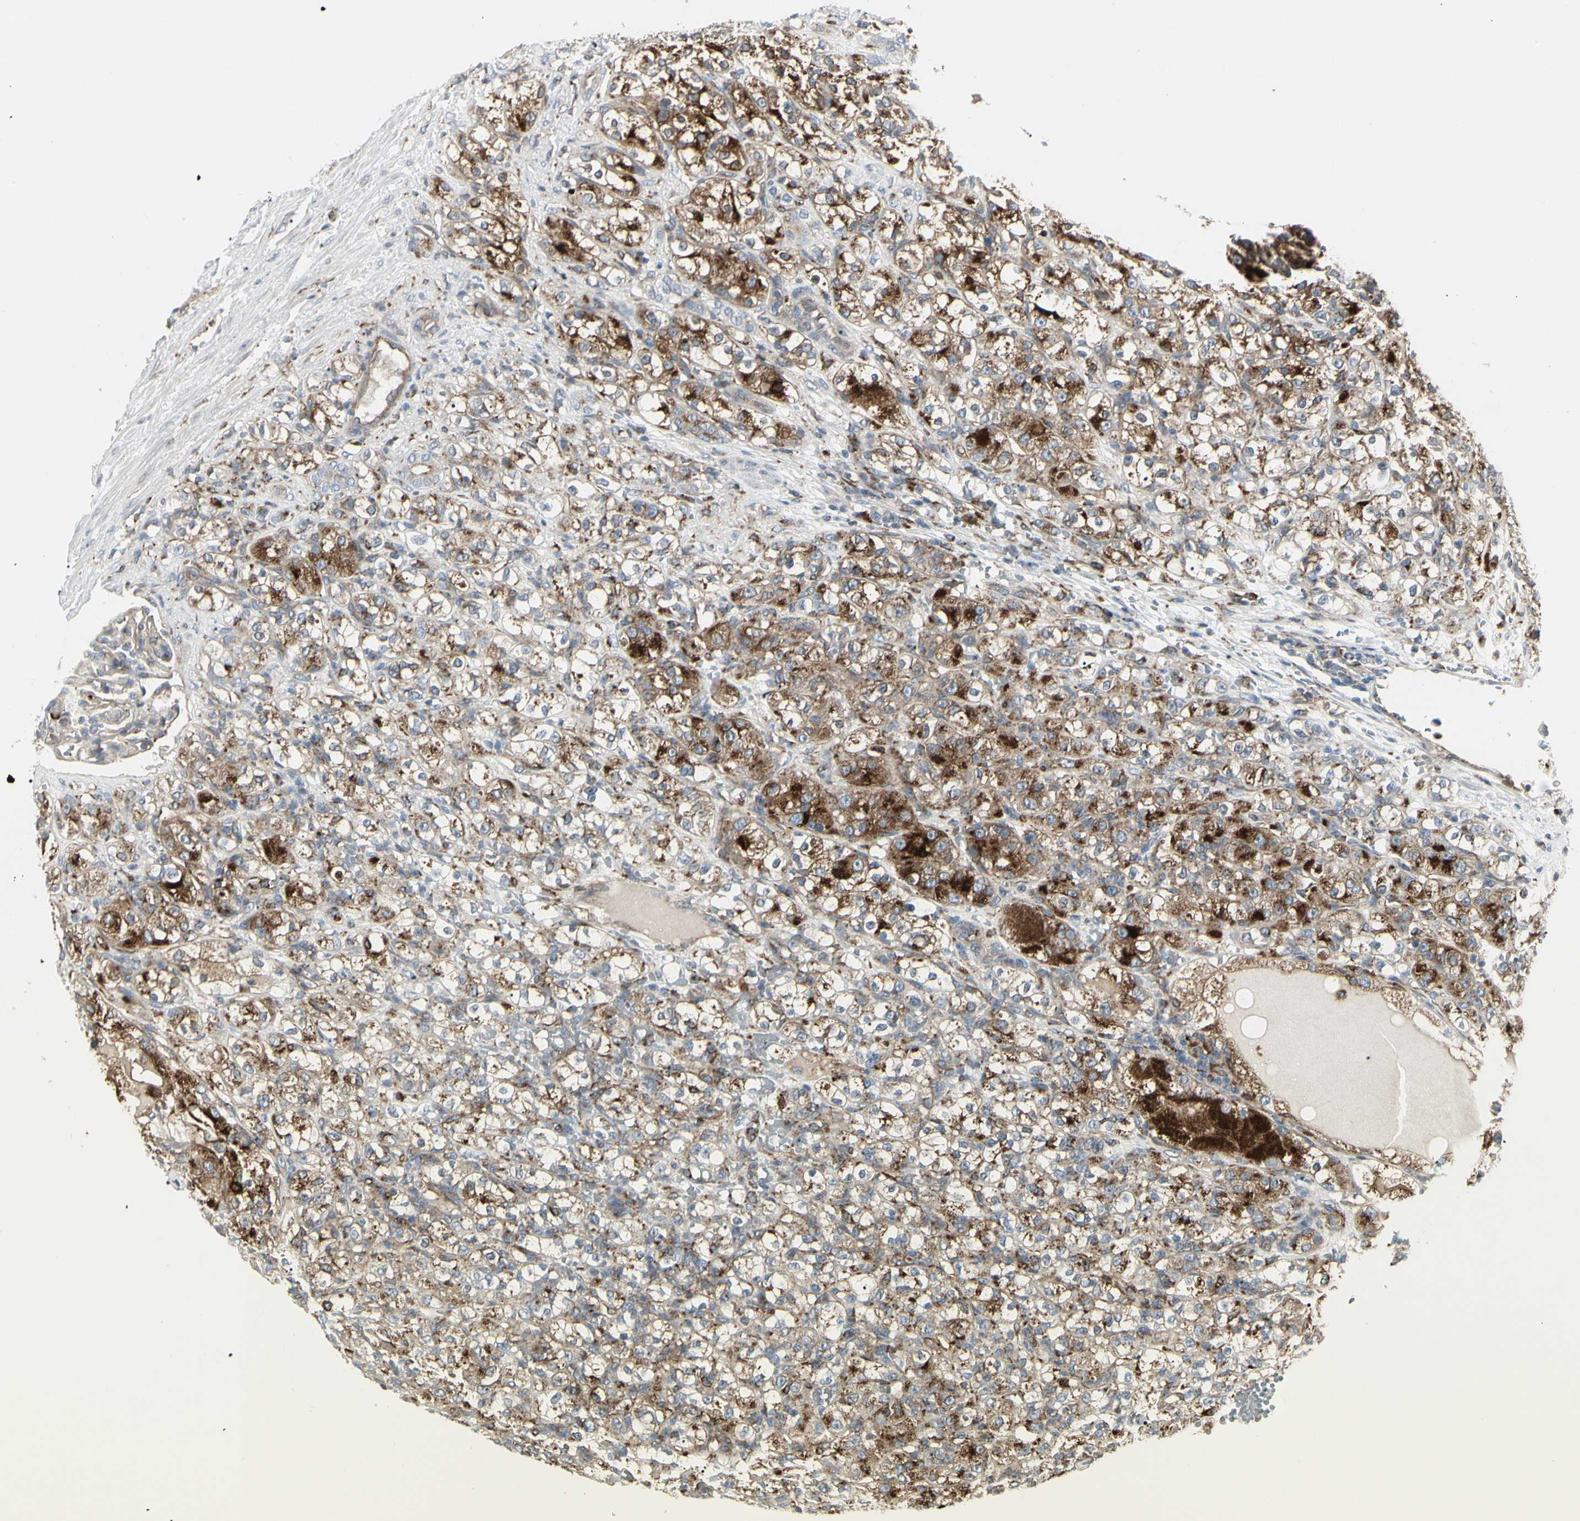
{"staining": {"intensity": "strong", "quantity": "25%-75%", "location": "cytoplasmic/membranous"}, "tissue": "renal cancer", "cell_type": "Tumor cells", "image_type": "cancer", "snomed": [{"axis": "morphology", "description": "Normal tissue, NOS"}, {"axis": "morphology", "description": "Adenocarcinoma, NOS"}, {"axis": "topography", "description": "Kidney"}], "caption": "Adenocarcinoma (renal) stained with a protein marker displays strong staining in tumor cells.", "gene": "ATP6V1B2", "patient": {"sex": "male", "age": 61}}